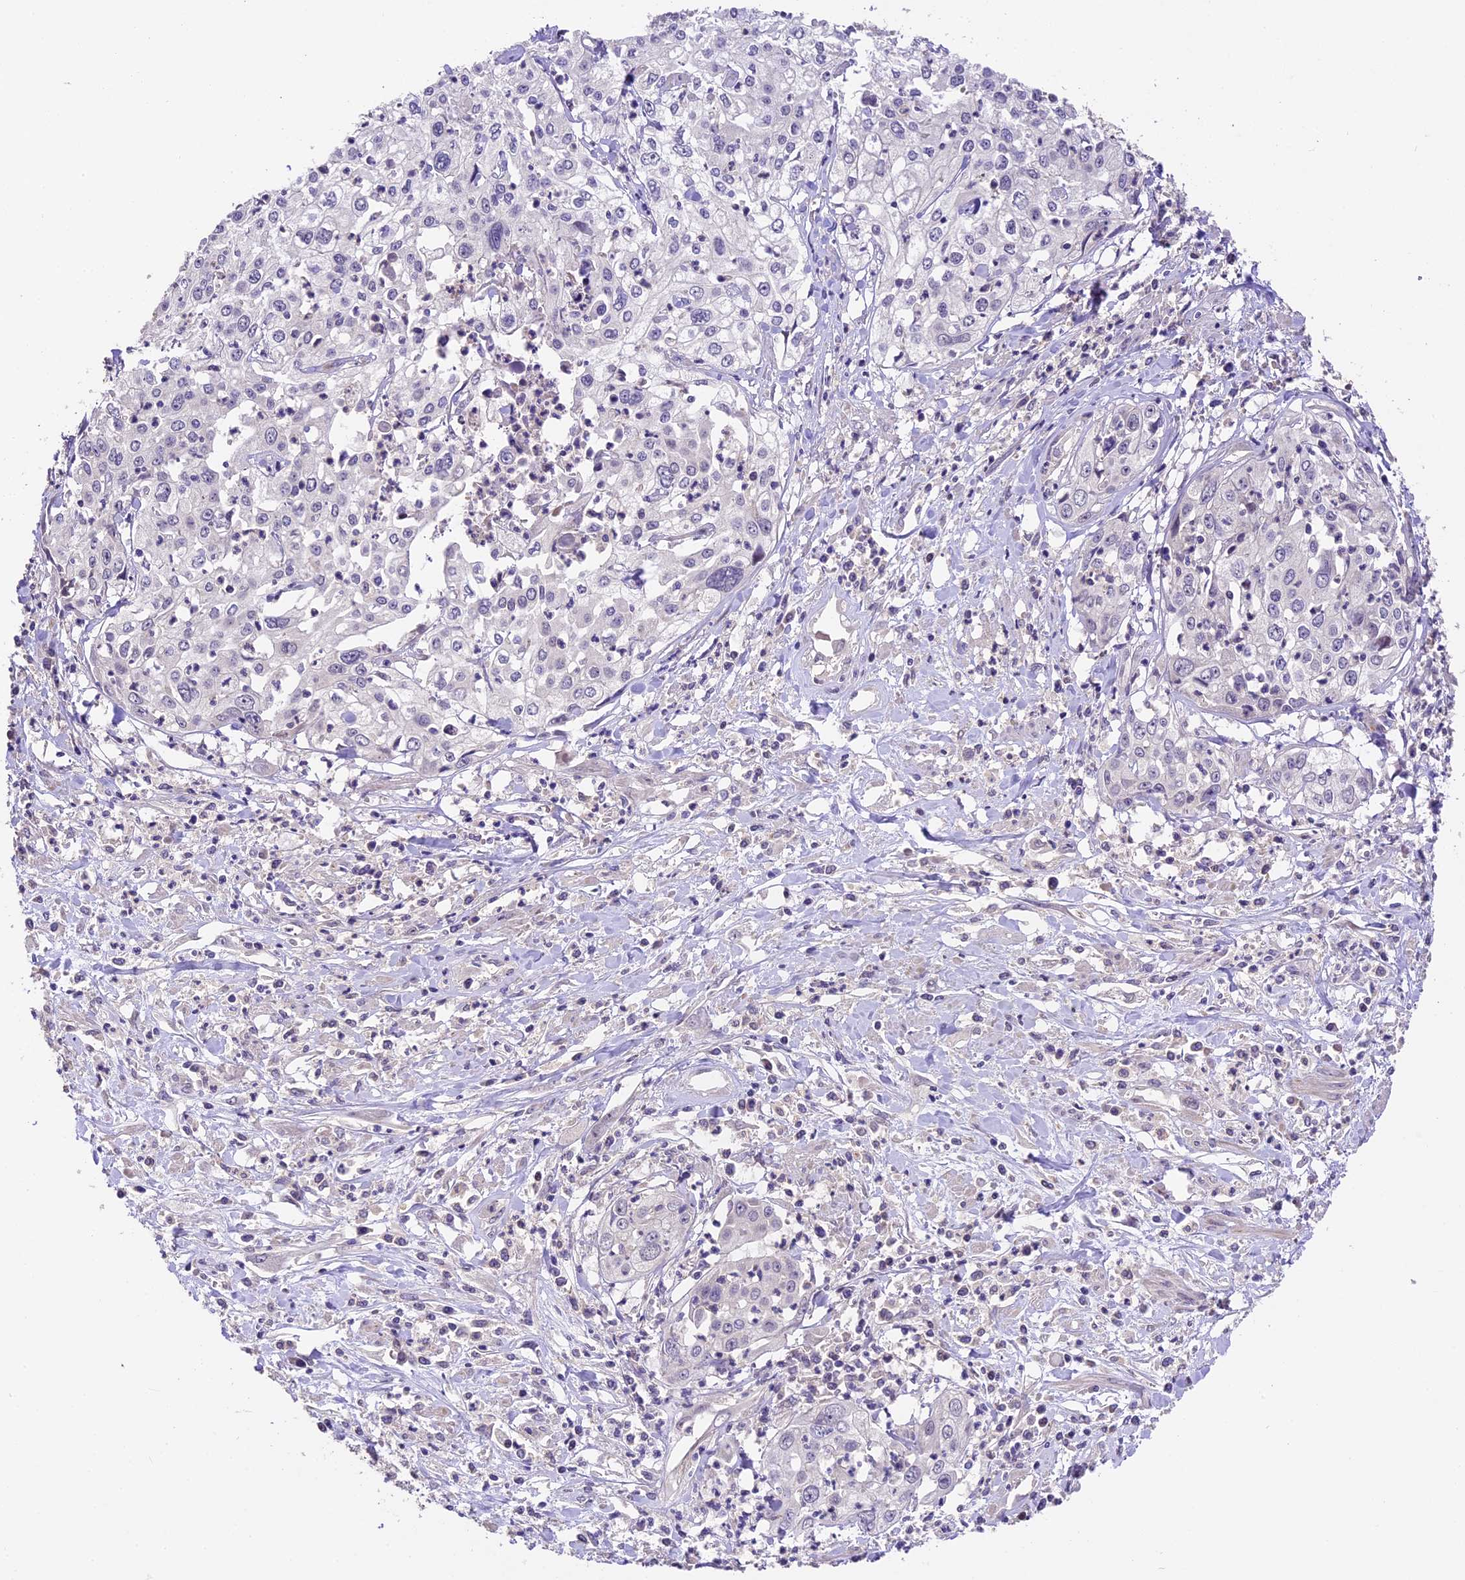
{"staining": {"intensity": "negative", "quantity": "none", "location": "none"}, "tissue": "cervical cancer", "cell_type": "Tumor cells", "image_type": "cancer", "snomed": [{"axis": "morphology", "description": "Squamous cell carcinoma, NOS"}, {"axis": "topography", "description": "Cervix"}], "caption": "Immunohistochemical staining of human cervical squamous cell carcinoma reveals no significant staining in tumor cells. (Immunohistochemistry (ihc), brightfield microscopy, high magnification).", "gene": "DGKH", "patient": {"sex": "female", "age": 31}}